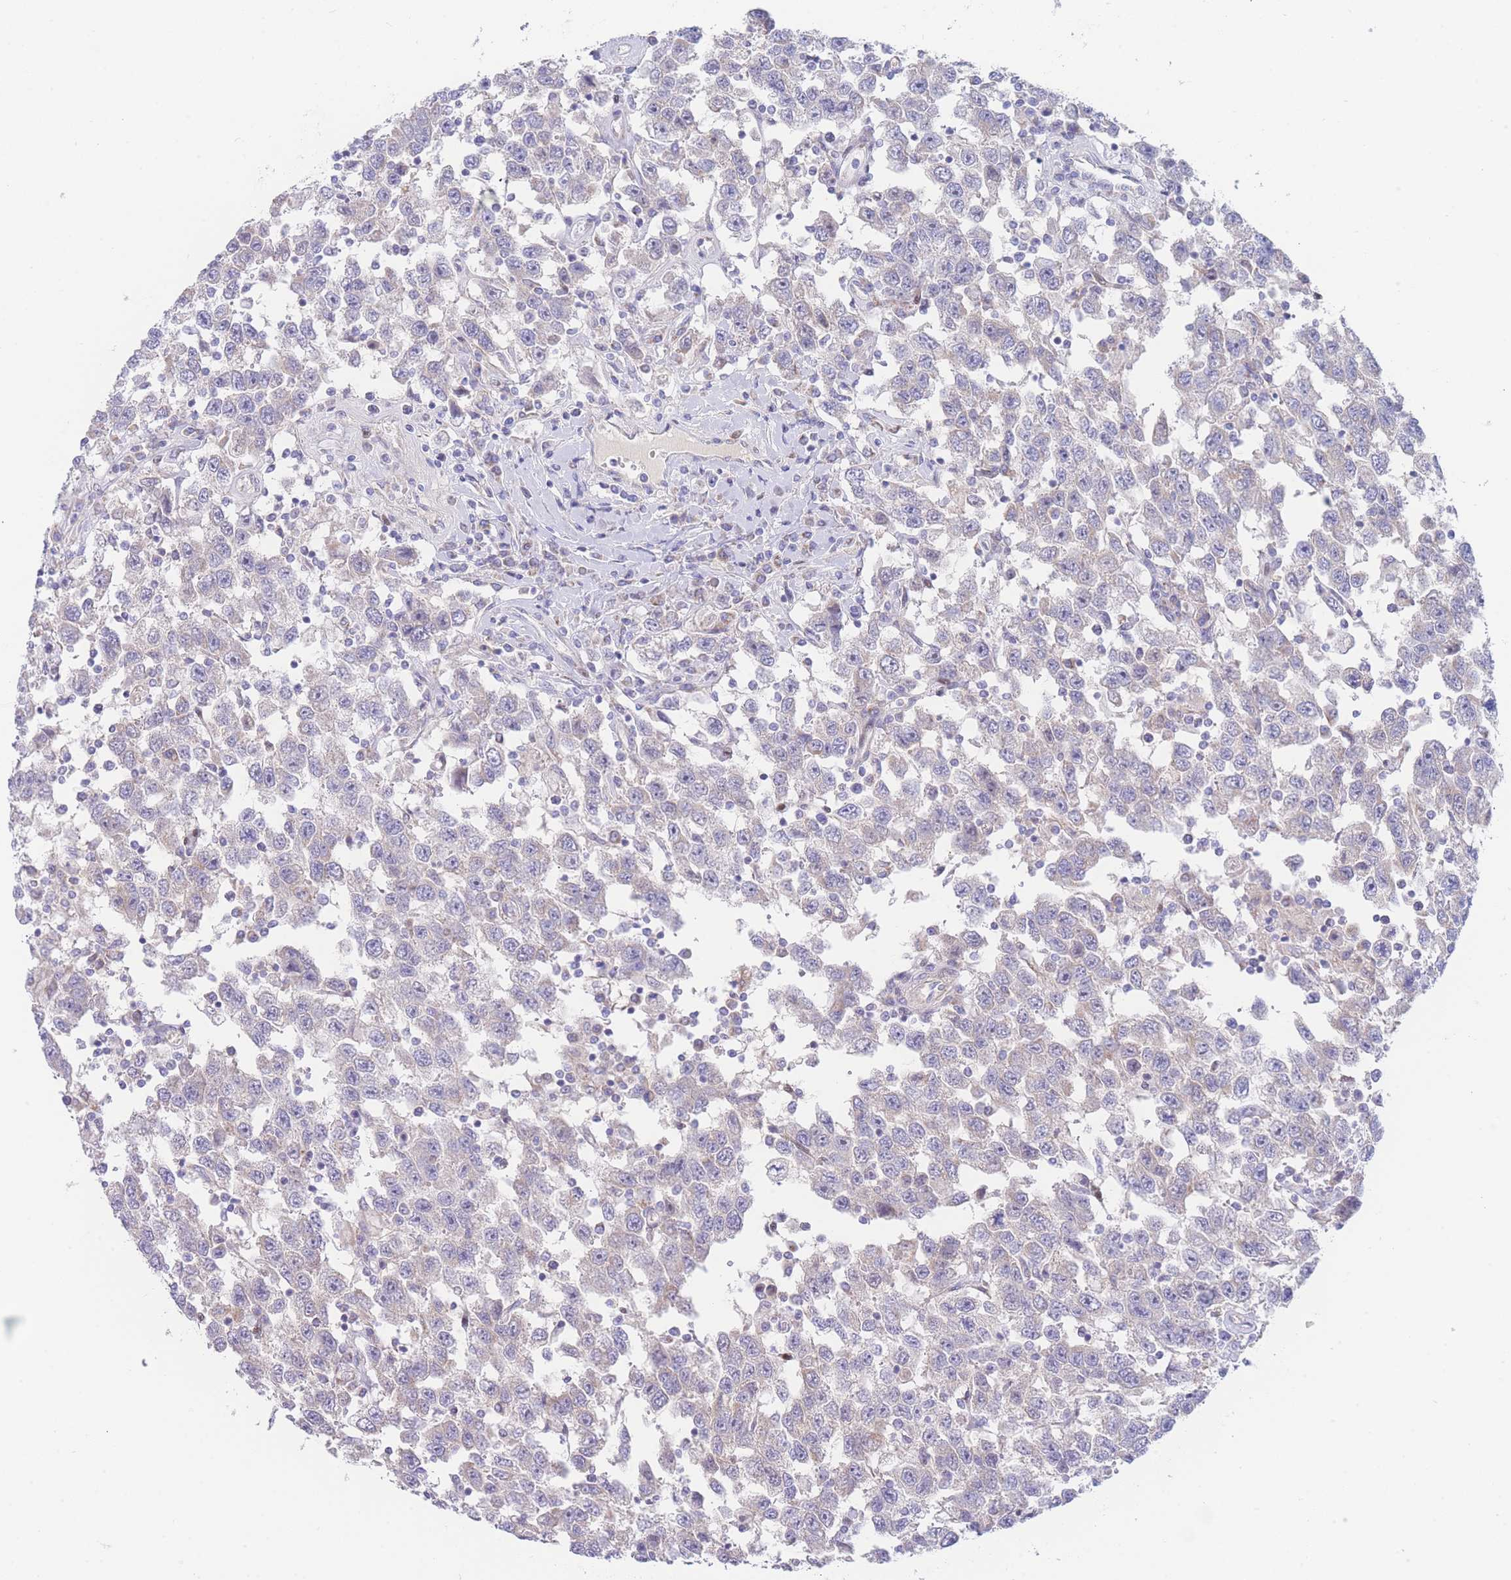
{"staining": {"intensity": "negative", "quantity": "none", "location": "none"}, "tissue": "testis cancer", "cell_type": "Tumor cells", "image_type": "cancer", "snomed": [{"axis": "morphology", "description": "Seminoma, NOS"}, {"axis": "topography", "description": "Testis"}], "caption": "The immunohistochemistry (IHC) photomicrograph has no significant expression in tumor cells of testis cancer tissue.", "gene": "GPAM", "patient": {"sex": "male", "age": 41}}